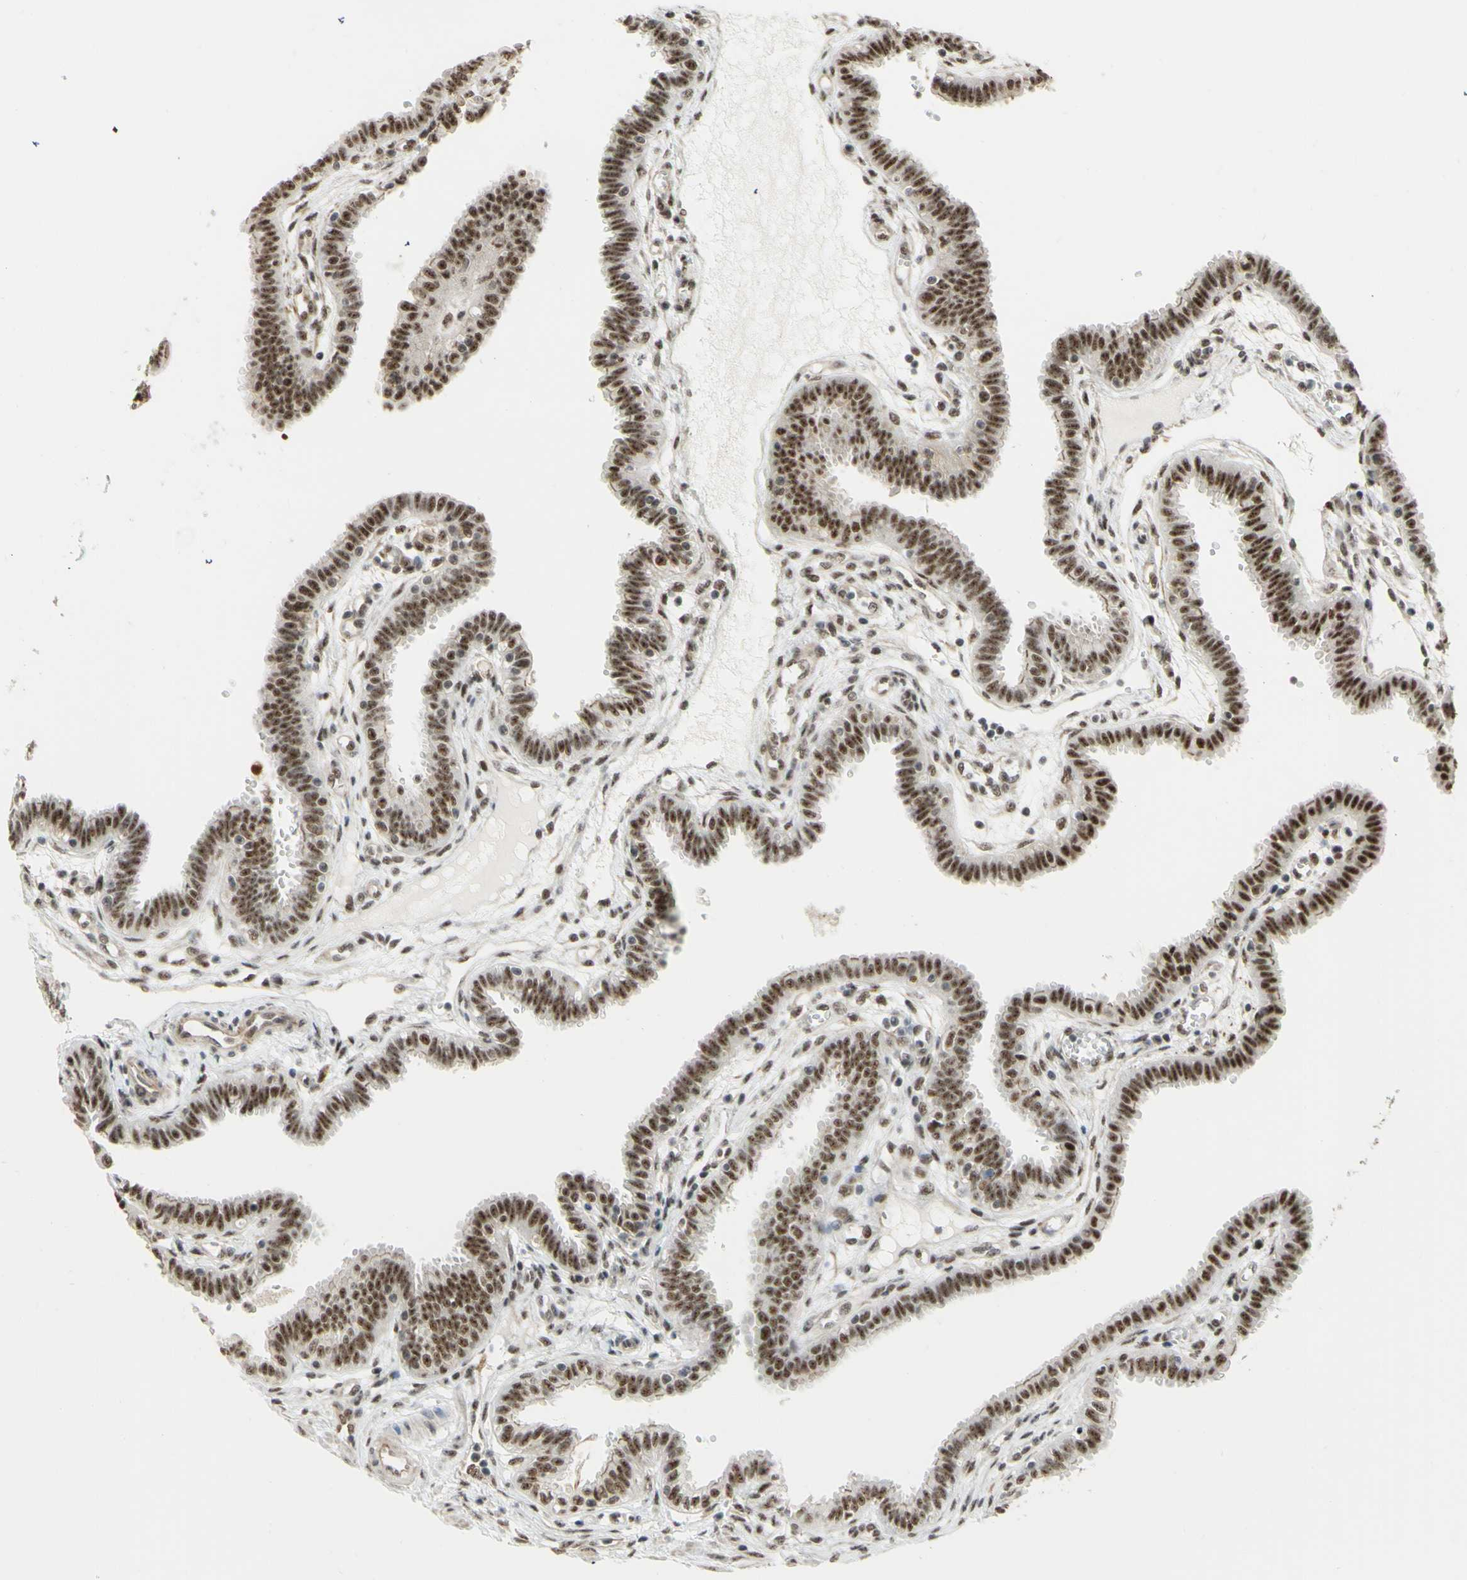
{"staining": {"intensity": "strong", "quantity": ">75%", "location": "nuclear"}, "tissue": "fallopian tube", "cell_type": "Glandular cells", "image_type": "normal", "snomed": [{"axis": "morphology", "description": "Normal tissue, NOS"}, {"axis": "topography", "description": "Fallopian tube"}], "caption": "Immunohistochemical staining of benign fallopian tube reveals high levels of strong nuclear expression in approximately >75% of glandular cells.", "gene": "SAP18", "patient": {"sex": "female", "age": 32}}